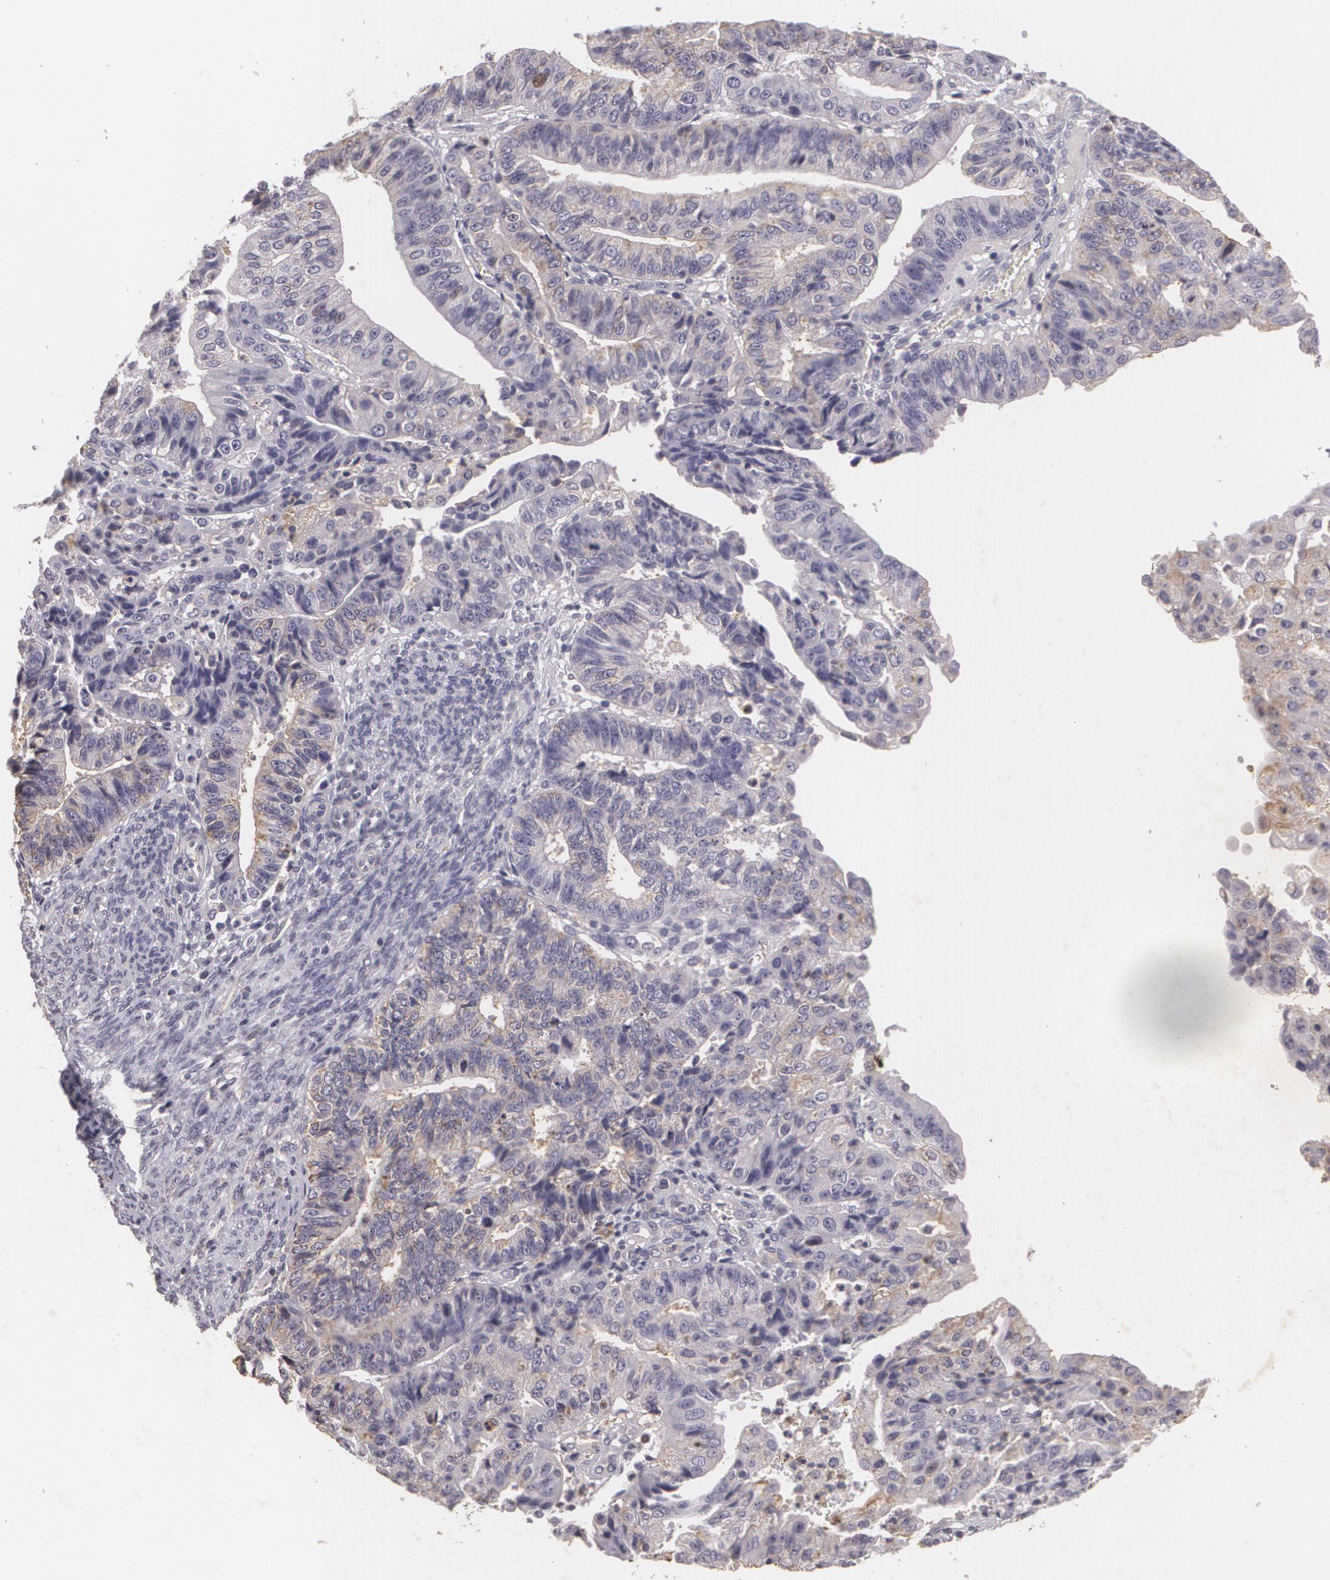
{"staining": {"intensity": "weak", "quantity": "25%-75%", "location": "cytoplasmic/membranous"}, "tissue": "endometrial cancer", "cell_type": "Tumor cells", "image_type": "cancer", "snomed": [{"axis": "morphology", "description": "Adenocarcinoma, NOS"}, {"axis": "topography", "description": "Endometrium"}], "caption": "IHC histopathology image of neoplastic tissue: human endometrial adenocarcinoma stained using IHC exhibits low levels of weak protein expression localized specifically in the cytoplasmic/membranous of tumor cells, appearing as a cytoplasmic/membranous brown color.", "gene": "KCNA4", "patient": {"sex": "female", "age": 56}}